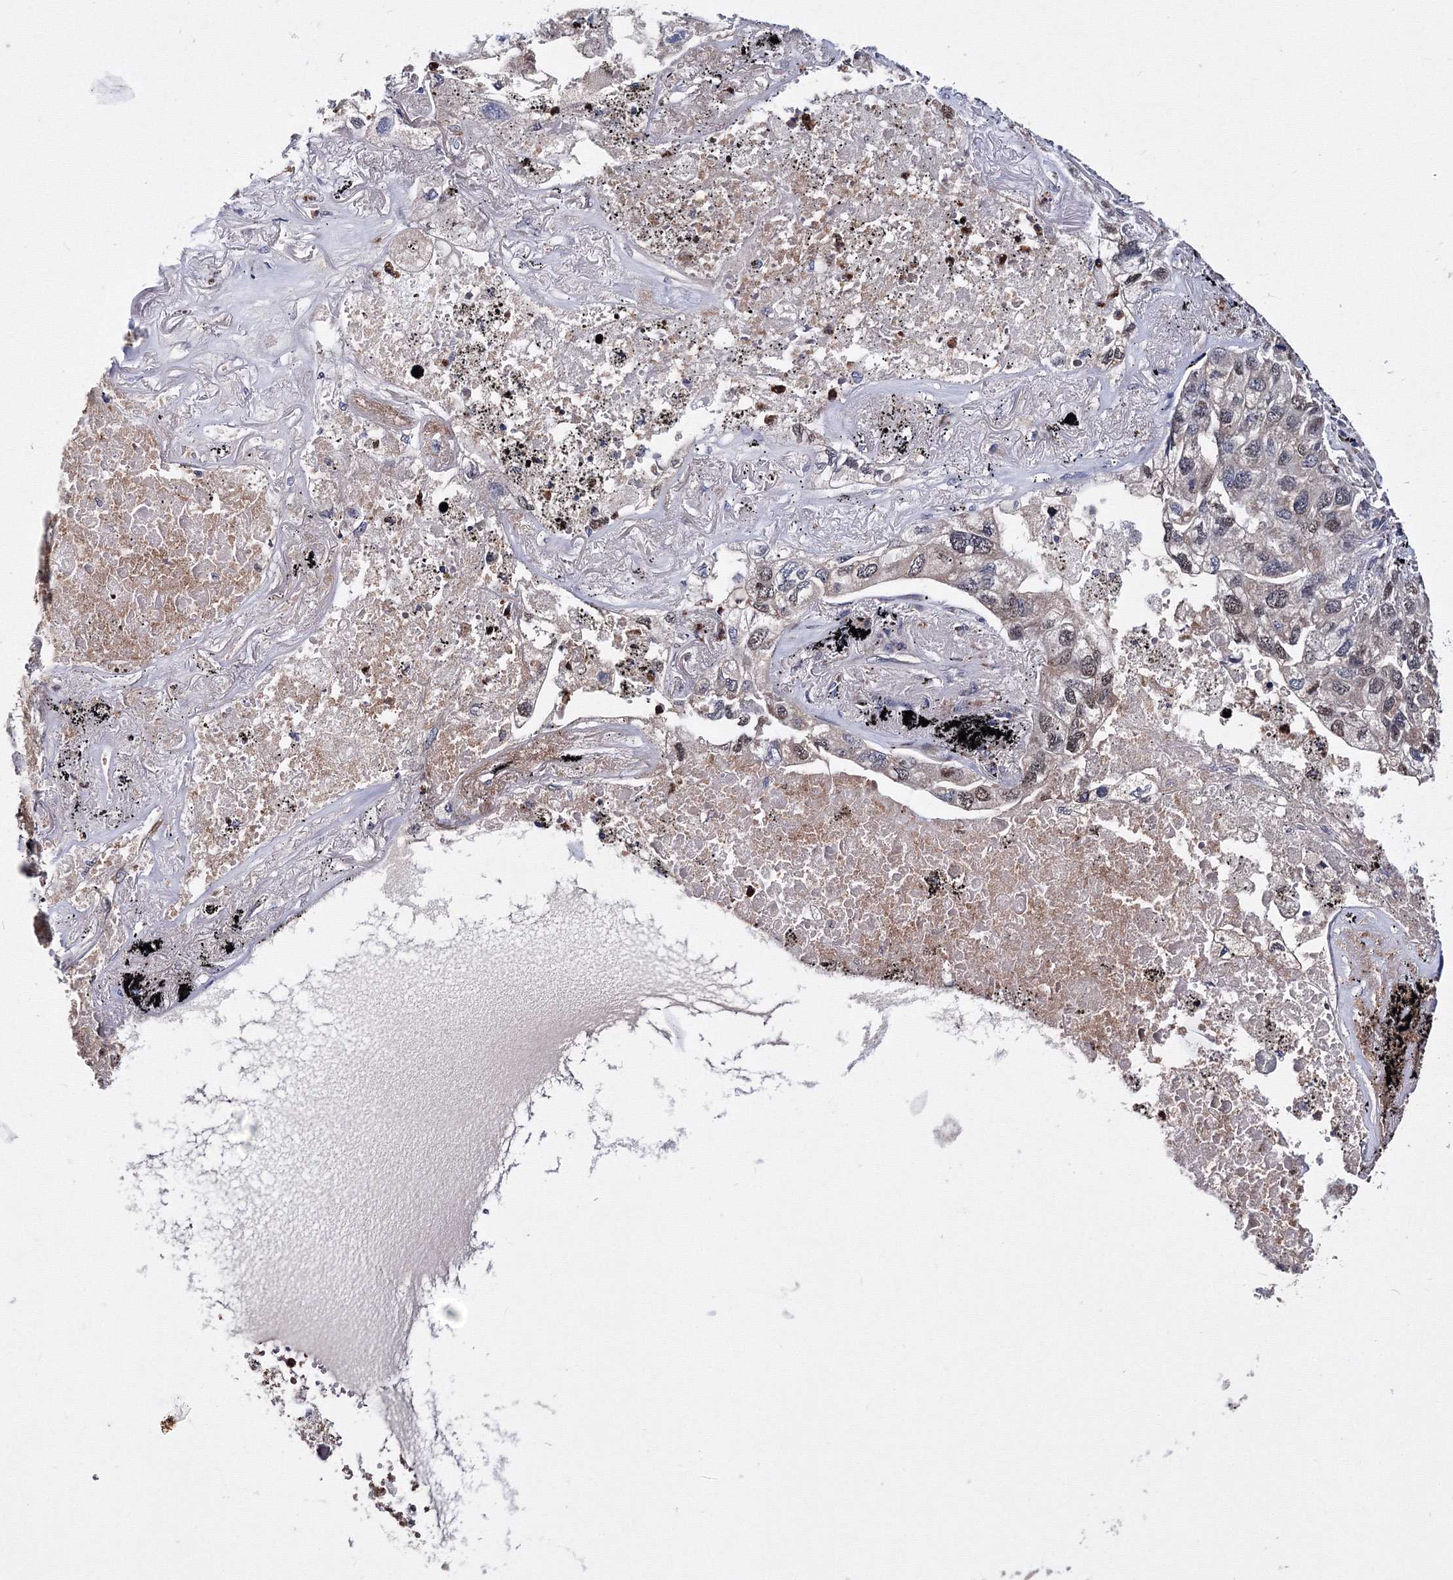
{"staining": {"intensity": "weak", "quantity": "<25%", "location": "cytoplasmic/membranous"}, "tissue": "lung cancer", "cell_type": "Tumor cells", "image_type": "cancer", "snomed": [{"axis": "morphology", "description": "Adenocarcinoma, NOS"}, {"axis": "topography", "description": "Lung"}], "caption": "A histopathology image of lung cancer stained for a protein shows no brown staining in tumor cells.", "gene": "PHYKPL", "patient": {"sex": "male", "age": 65}}